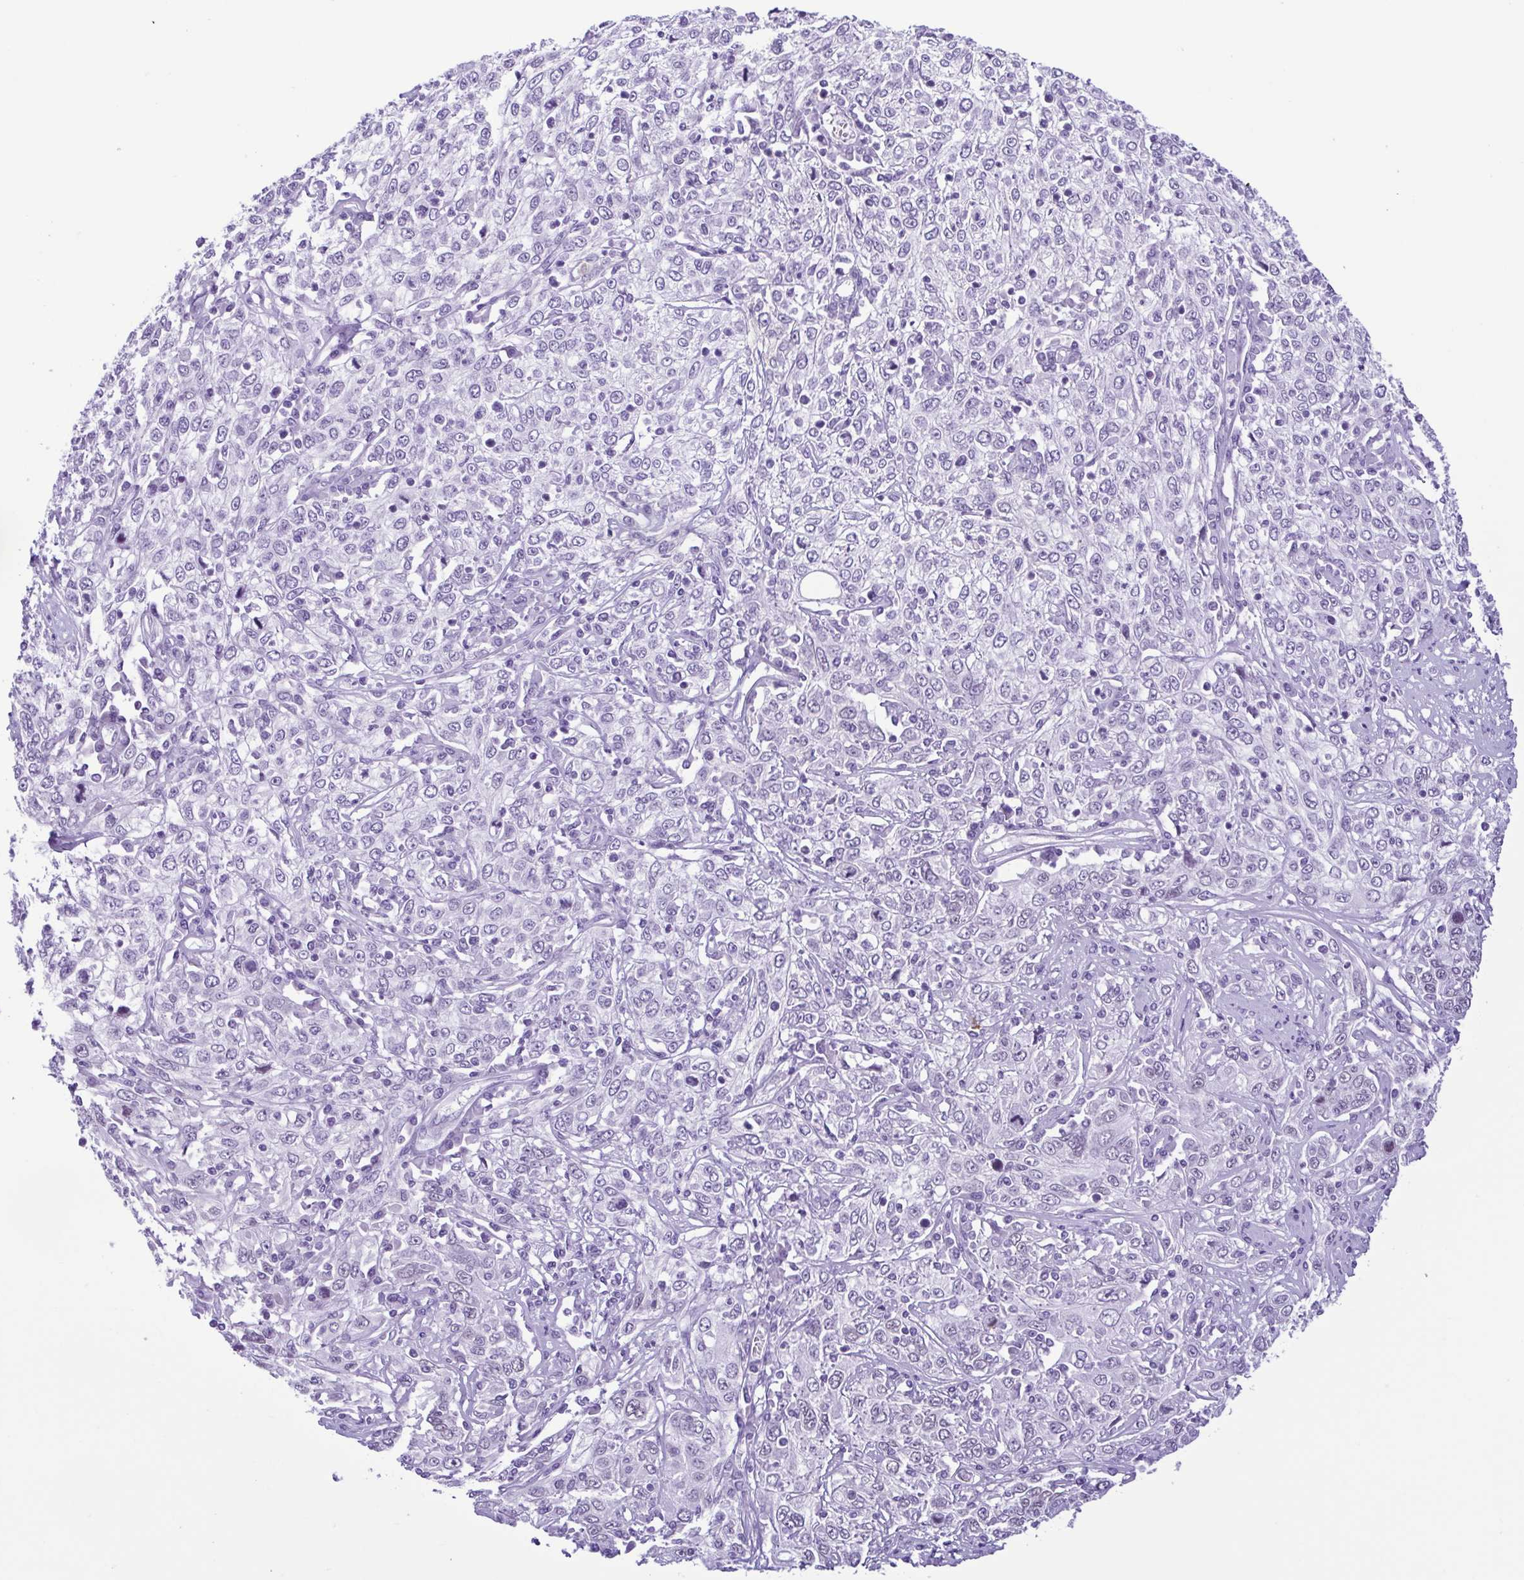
{"staining": {"intensity": "negative", "quantity": "none", "location": "none"}, "tissue": "cervical cancer", "cell_type": "Tumor cells", "image_type": "cancer", "snomed": [{"axis": "morphology", "description": "Squamous cell carcinoma, NOS"}, {"axis": "topography", "description": "Cervix"}], "caption": "Cervical squamous cell carcinoma was stained to show a protein in brown. There is no significant expression in tumor cells. (DAB immunohistochemistry (IHC) visualized using brightfield microscopy, high magnification).", "gene": "SPATA16", "patient": {"sex": "female", "age": 46}}